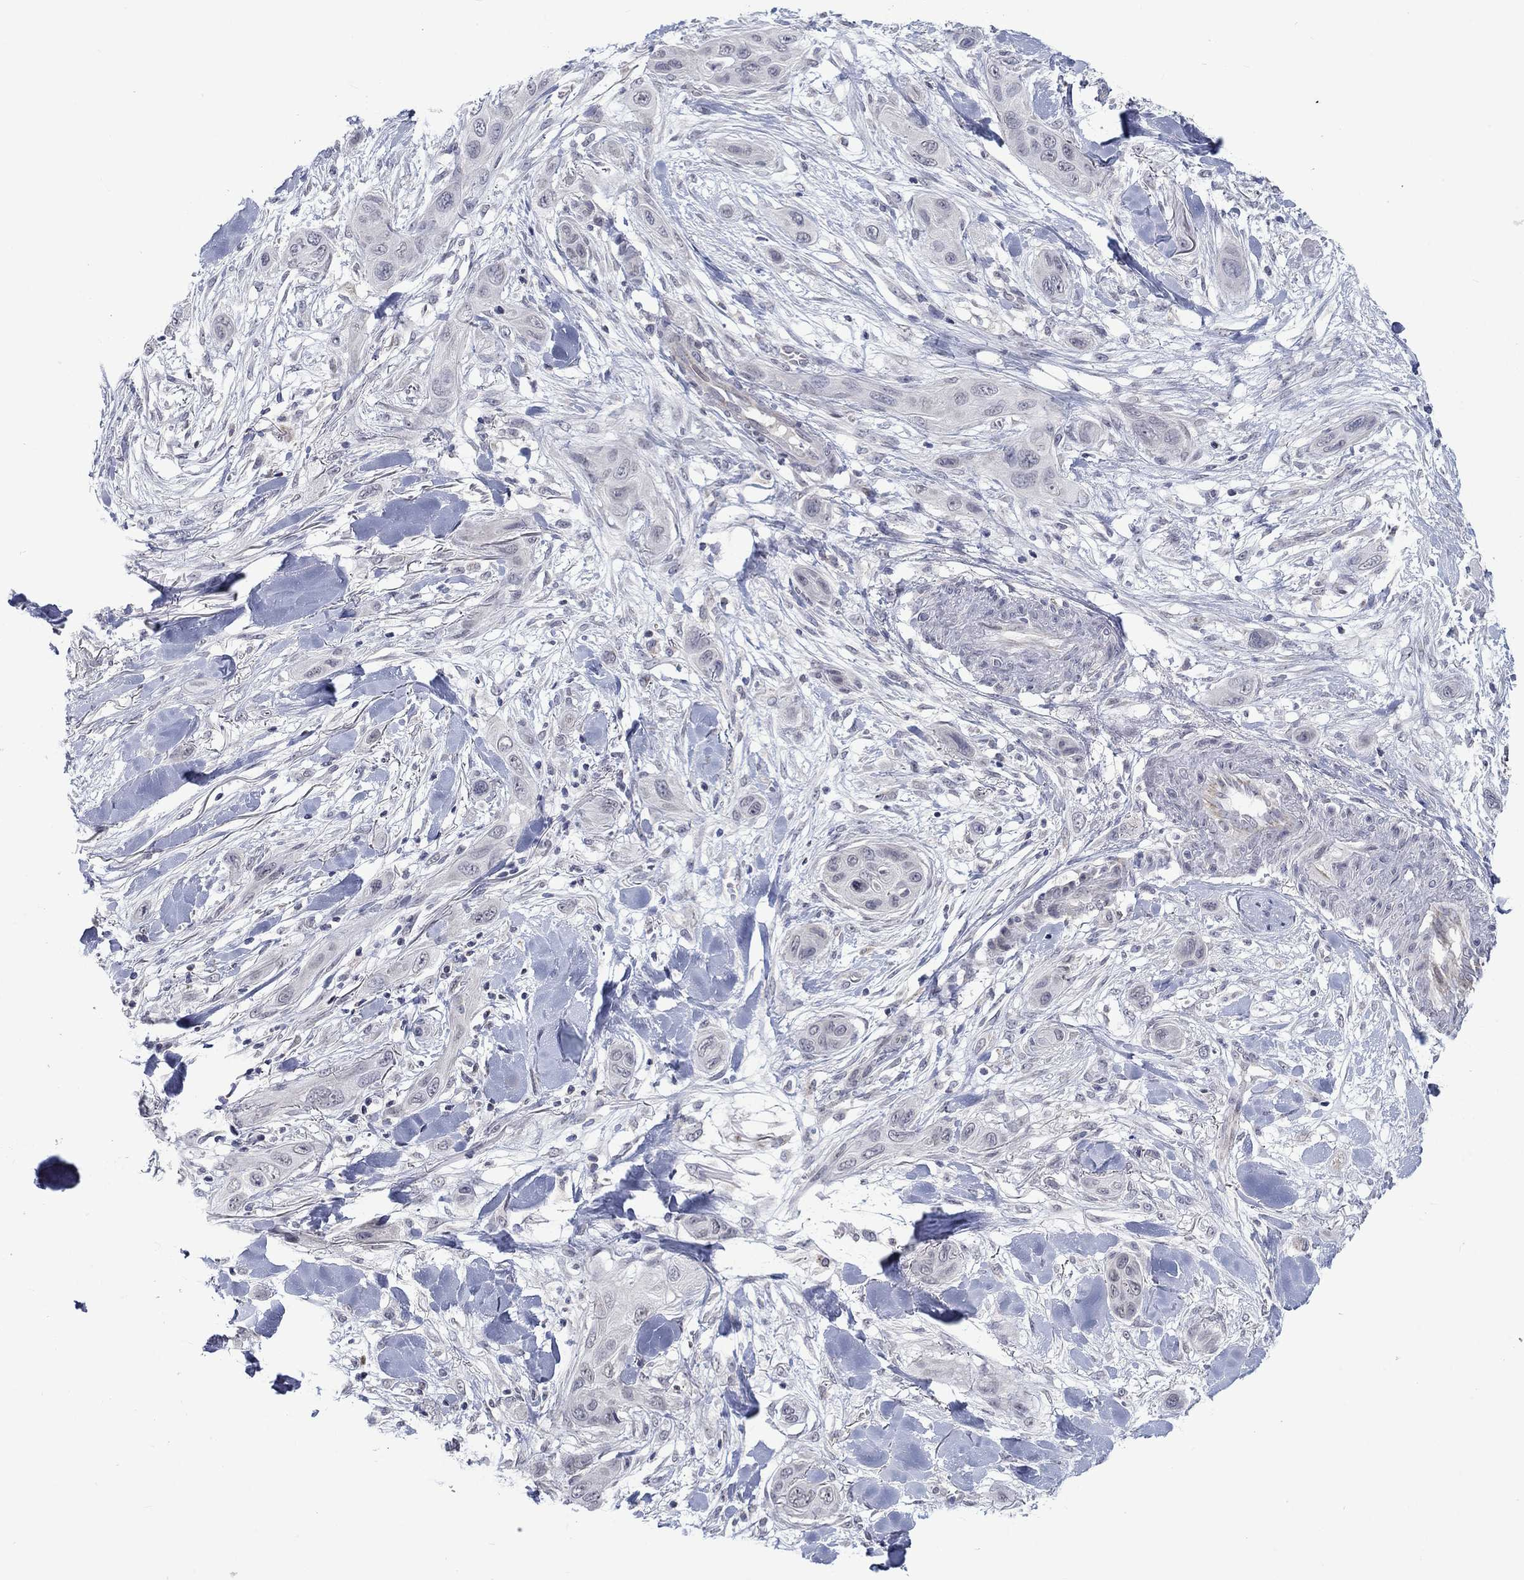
{"staining": {"intensity": "negative", "quantity": "none", "location": "none"}, "tissue": "skin cancer", "cell_type": "Tumor cells", "image_type": "cancer", "snomed": [{"axis": "morphology", "description": "Squamous cell carcinoma, NOS"}, {"axis": "topography", "description": "Skin"}], "caption": "Immunohistochemistry (IHC) micrograph of skin squamous cell carcinoma stained for a protein (brown), which exhibits no expression in tumor cells.", "gene": "KCNJ16", "patient": {"sex": "male", "age": 78}}